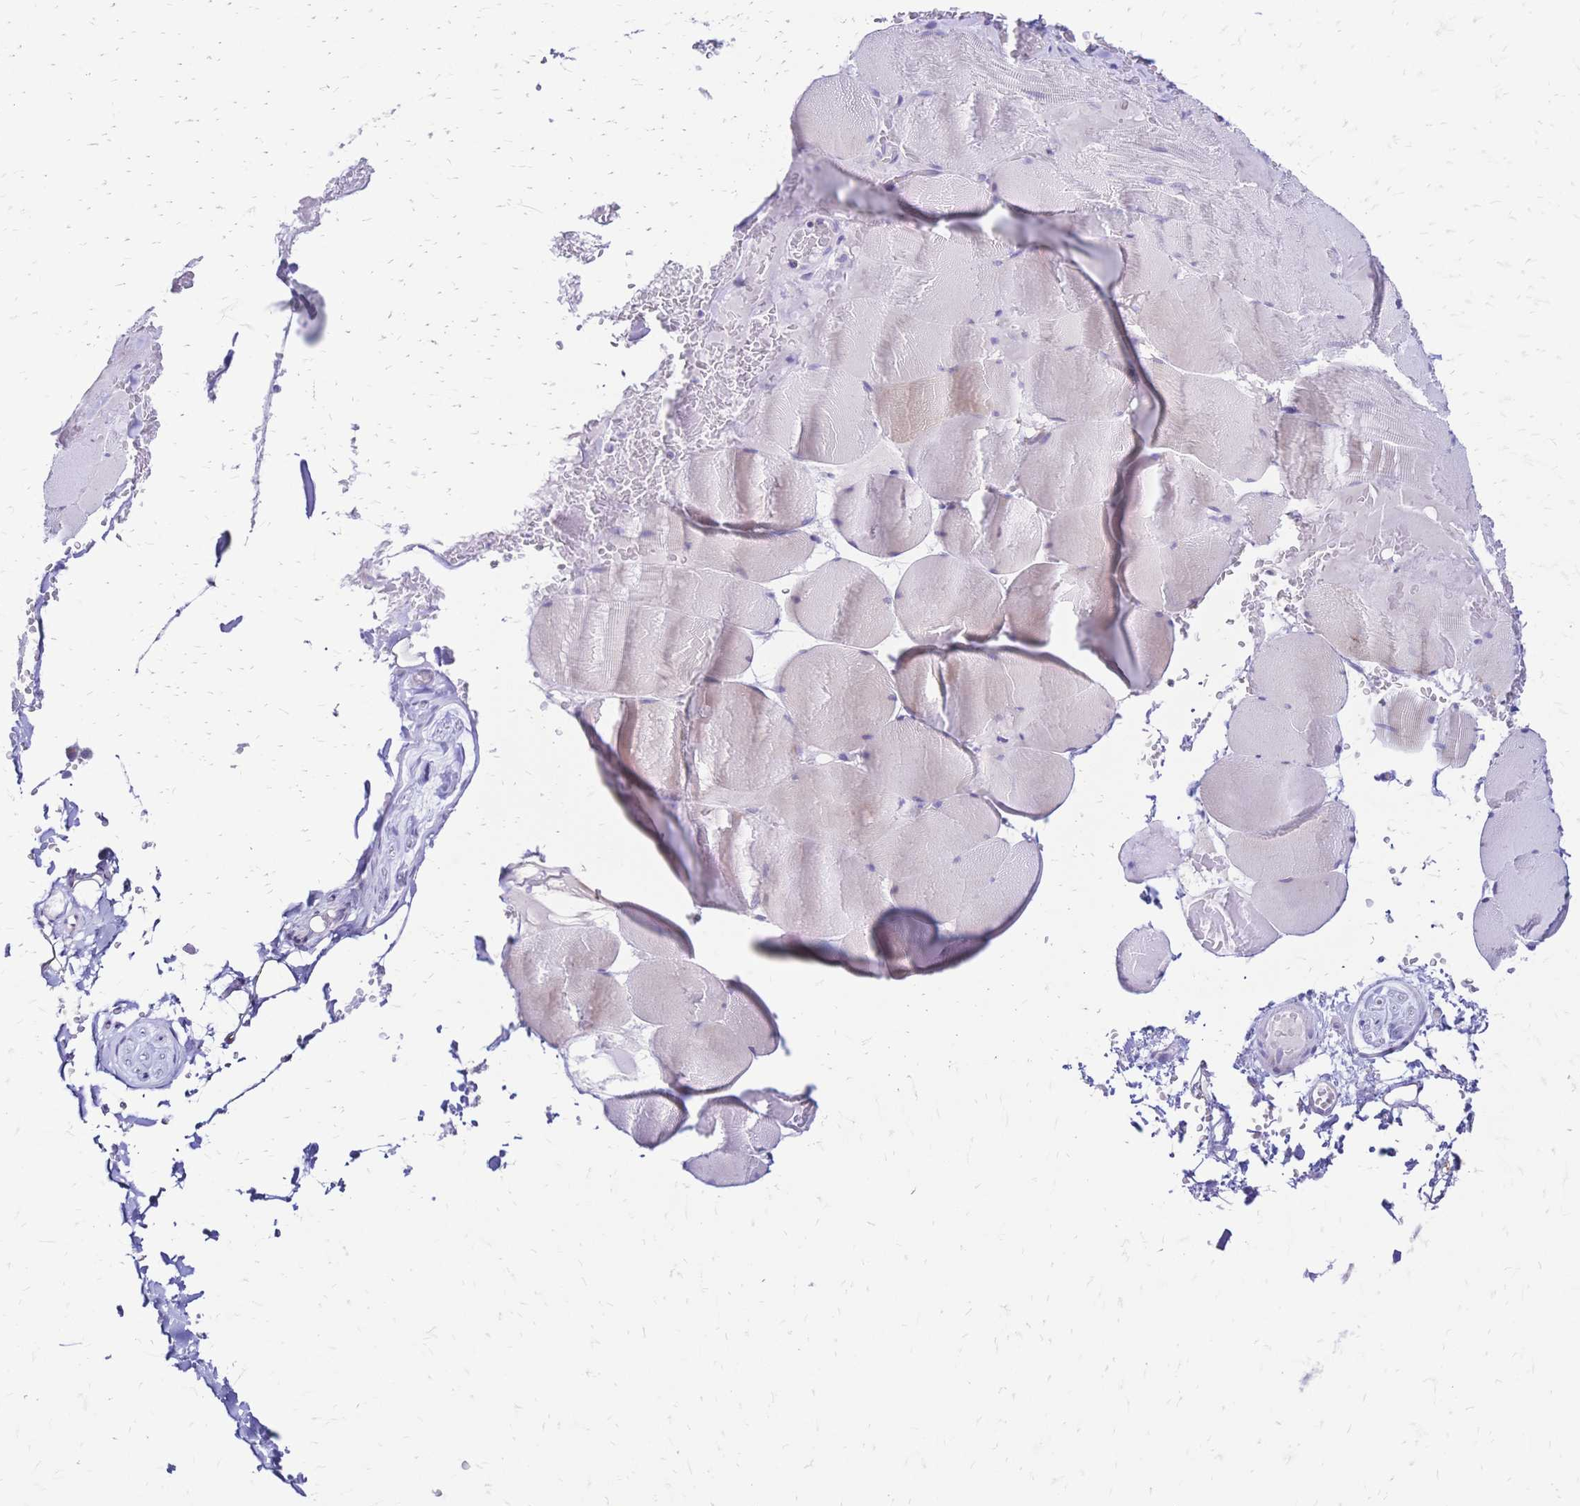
{"staining": {"intensity": "negative", "quantity": "none", "location": "none"}, "tissue": "skeletal muscle", "cell_type": "Myocytes", "image_type": "normal", "snomed": [{"axis": "morphology", "description": "Normal tissue, NOS"}, {"axis": "topography", "description": "Skeletal muscle"}, {"axis": "topography", "description": "Head-Neck"}], "caption": "Myocytes show no significant protein staining in normal skeletal muscle.", "gene": "GRB7", "patient": {"sex": "male", "age": 66}}